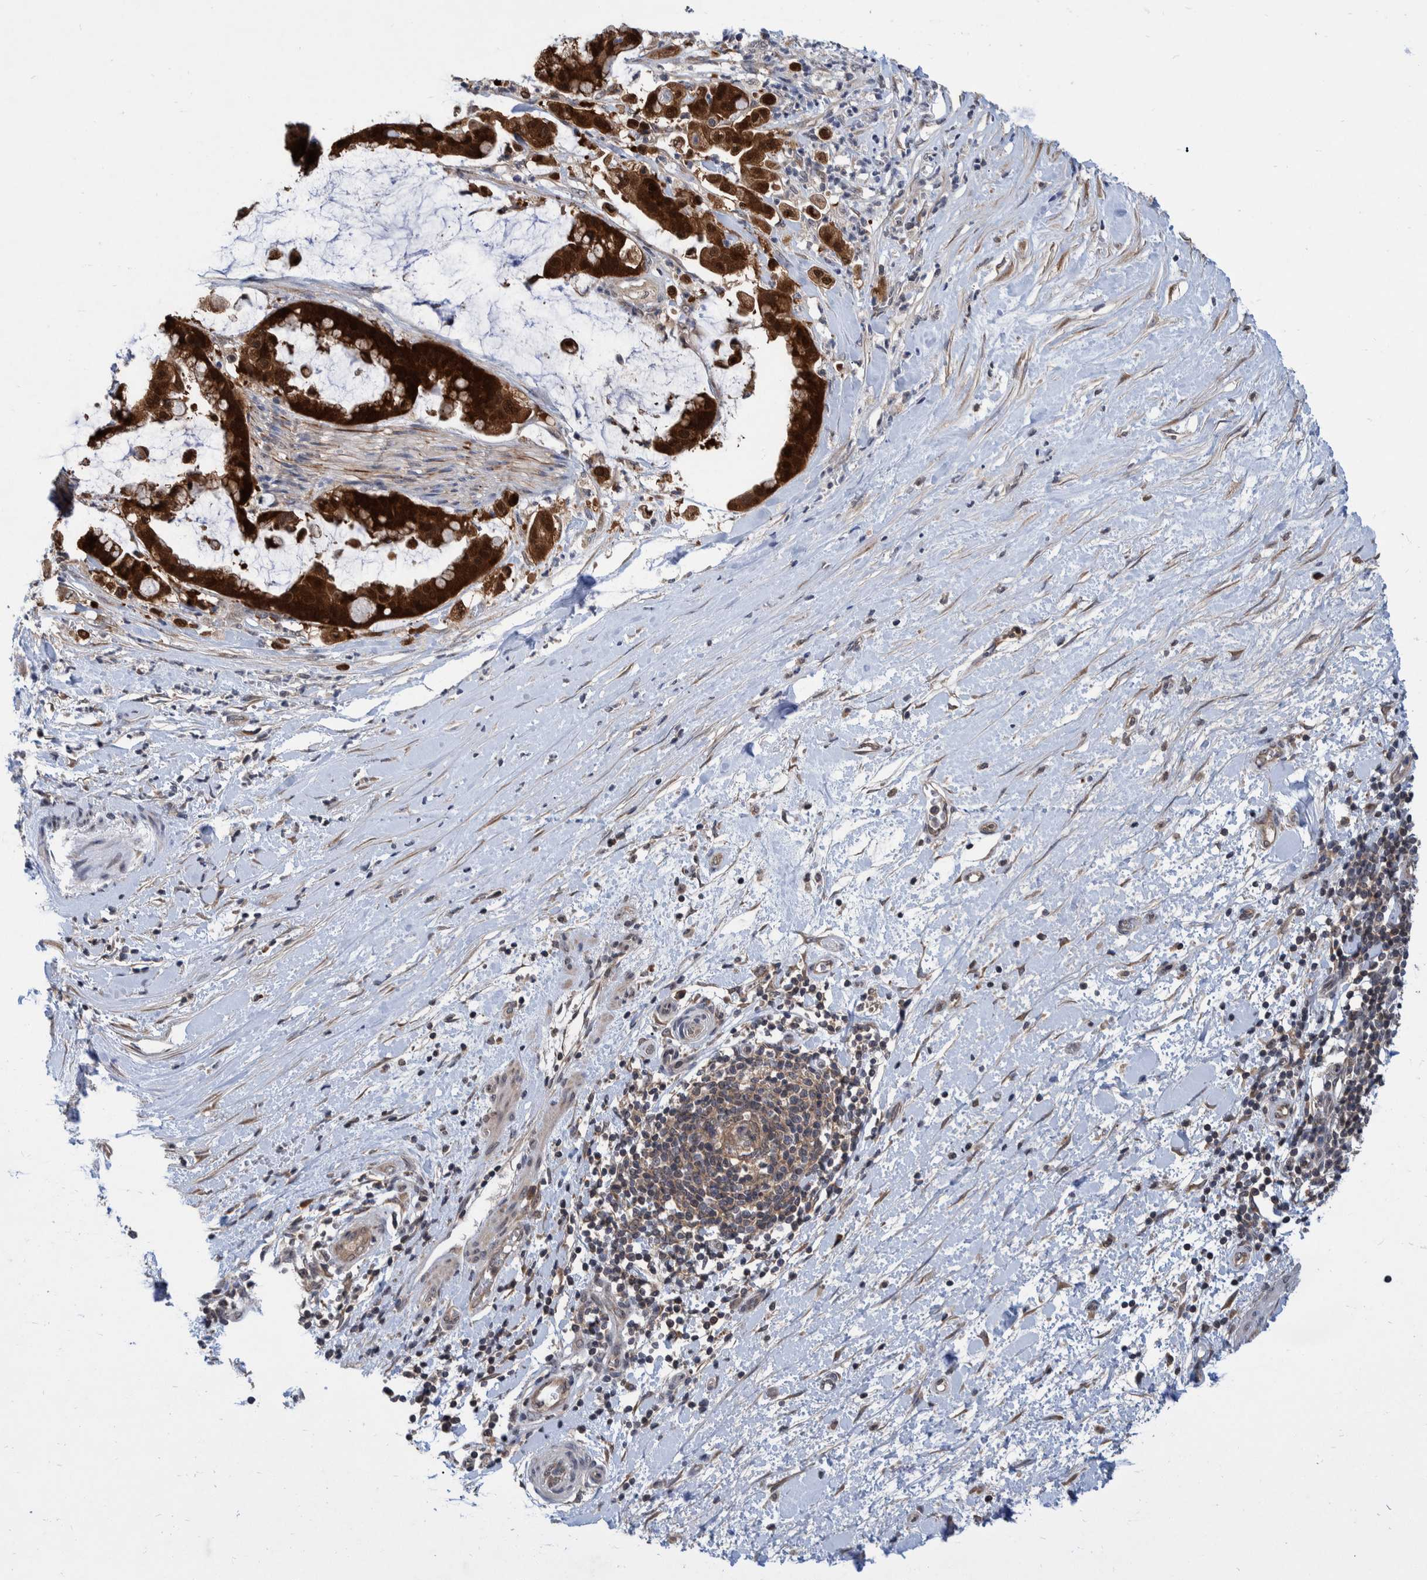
{"staining": {"intensity": "strong", "quantity": ">75%", "location": "cytoplasmic/membranous,nuclear"}, "tissue": "pancreatic cancer", "cell_type": "Tumor cells", "image_type": "cancer", "snomed": [{"axis": "morphology", "description": "Adenocarcinoma, NOS"}, {"axis": "topography", "description": "Pancreas"}], "caption": "Human pancreatic adenocarcinoma stained with a protein marker displays strong staining in tumor cells.", "gene": "PLPBP", "patient": {"sex": "male", "age": 41}}